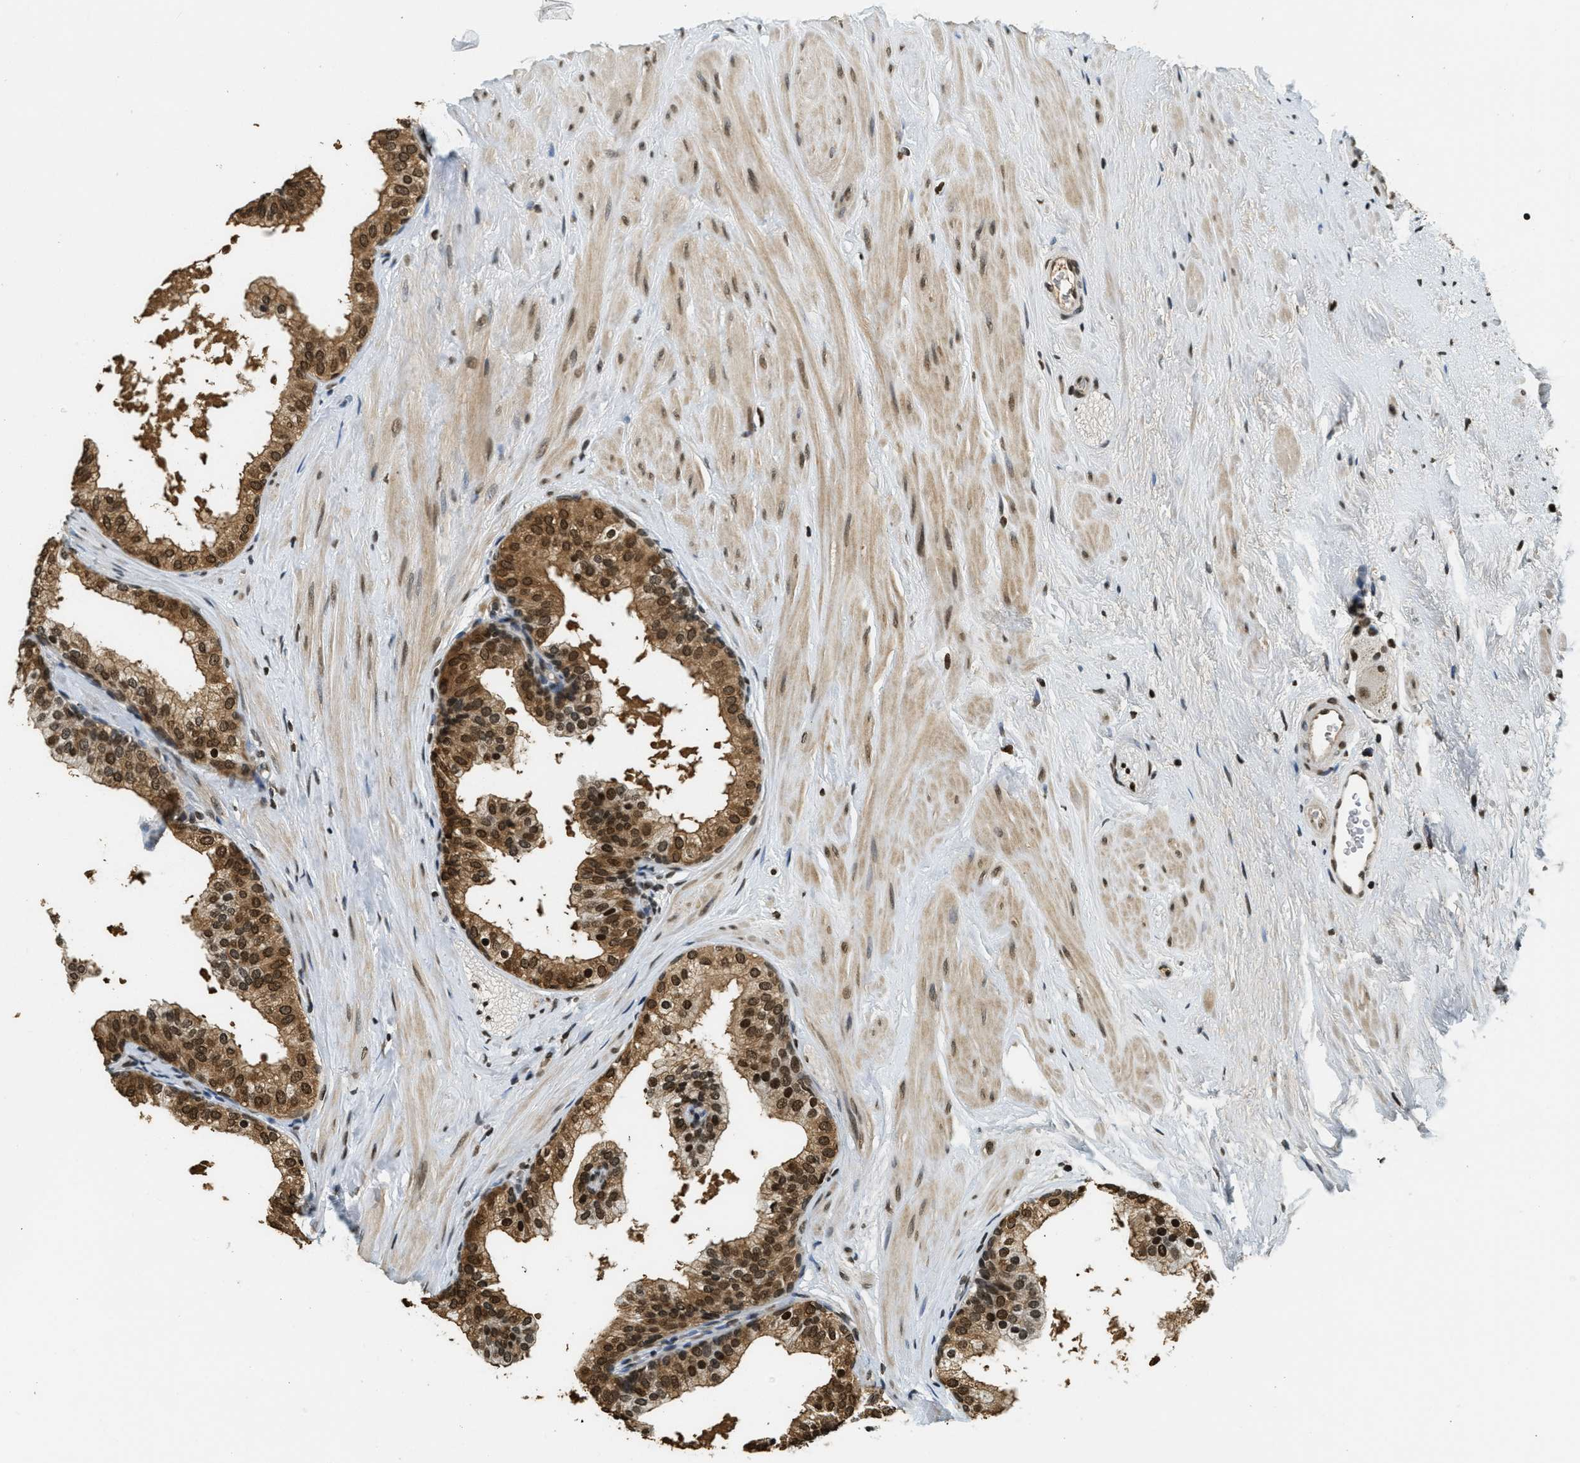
{"staining": {"intensity": "strong", "quantity": ">75%", "location": "cytoplasmic/membranous,nuclear"}, "tissue": "prostate", "cell_type": "Glandular cells", "image_type": "normal", "snomed": [{"axis": "morphology", "description": "Normal tissue, NOS"}, {"axis": "topography", "description": "Prostate"}], "caption": "An immunohistochemistry (IHC) photomicrograph of unremarkable tissue is shown. Protein staining in brown highlights strong cytoplasmic/membranous,nuclear positivity in prostate within glandular cells. (Brightfield microscopy of DAB IHC at high magnification).", "gene": "LDB2", "patient": {"sex": "male", "age": 60}}